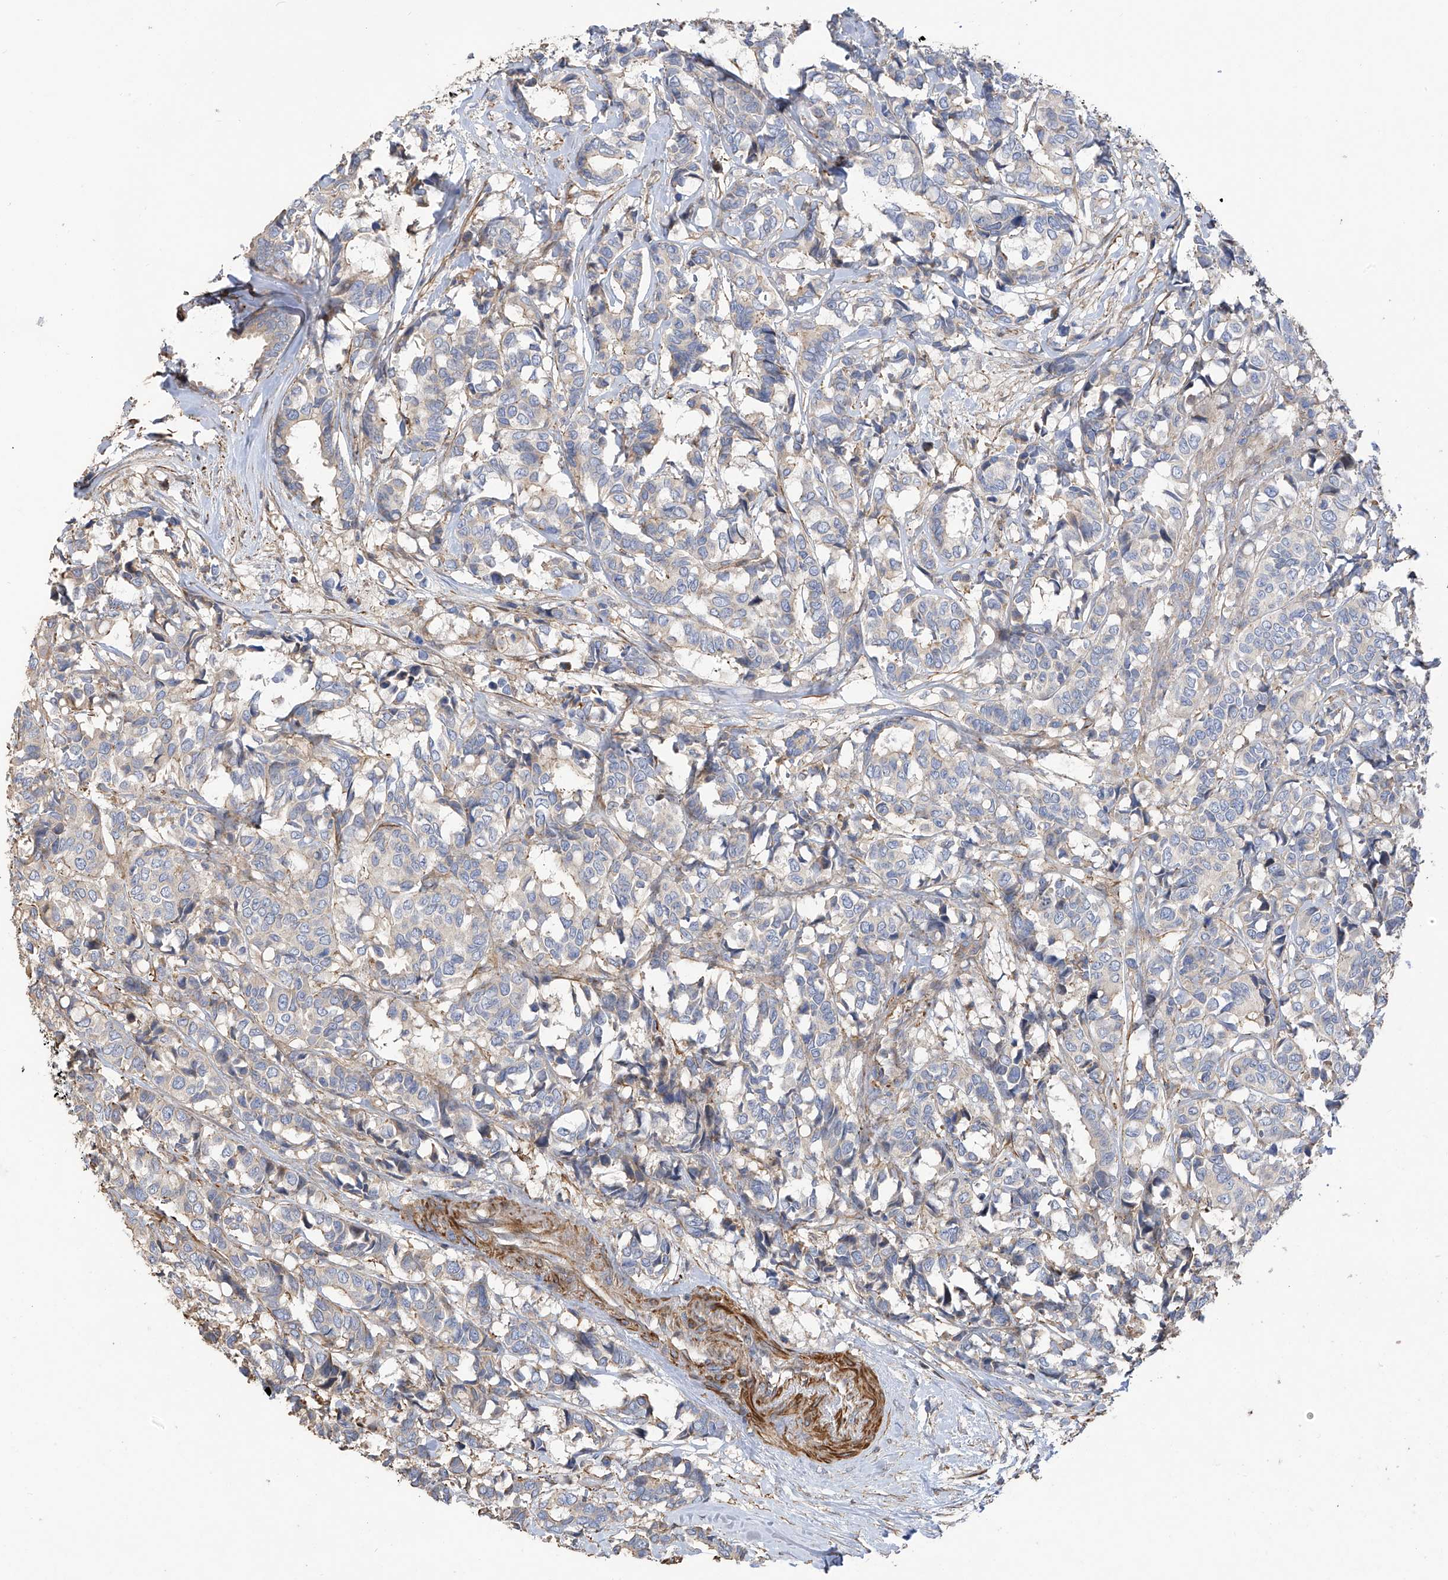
{"staining": {"intensity": "weak", "quantity": "<25%", "location": "cytoplasmic/membranous"}, "tissue": "breast cancer", "cell_type": "Tumor cells", "image_type": "cancer", "snomed": [{"axis": "morphology", "description": "Duct carcinoma"}, {"axis": "topography", "description": "Breast"}], "caption": "Tumor cells show no significant protein positivity in breast cancer. (Brightfield microscopy of DAB immunohistochemistry at high magnification).", "gene": "SLC43A3", "patient": {"sex": "female", "age": 87}}